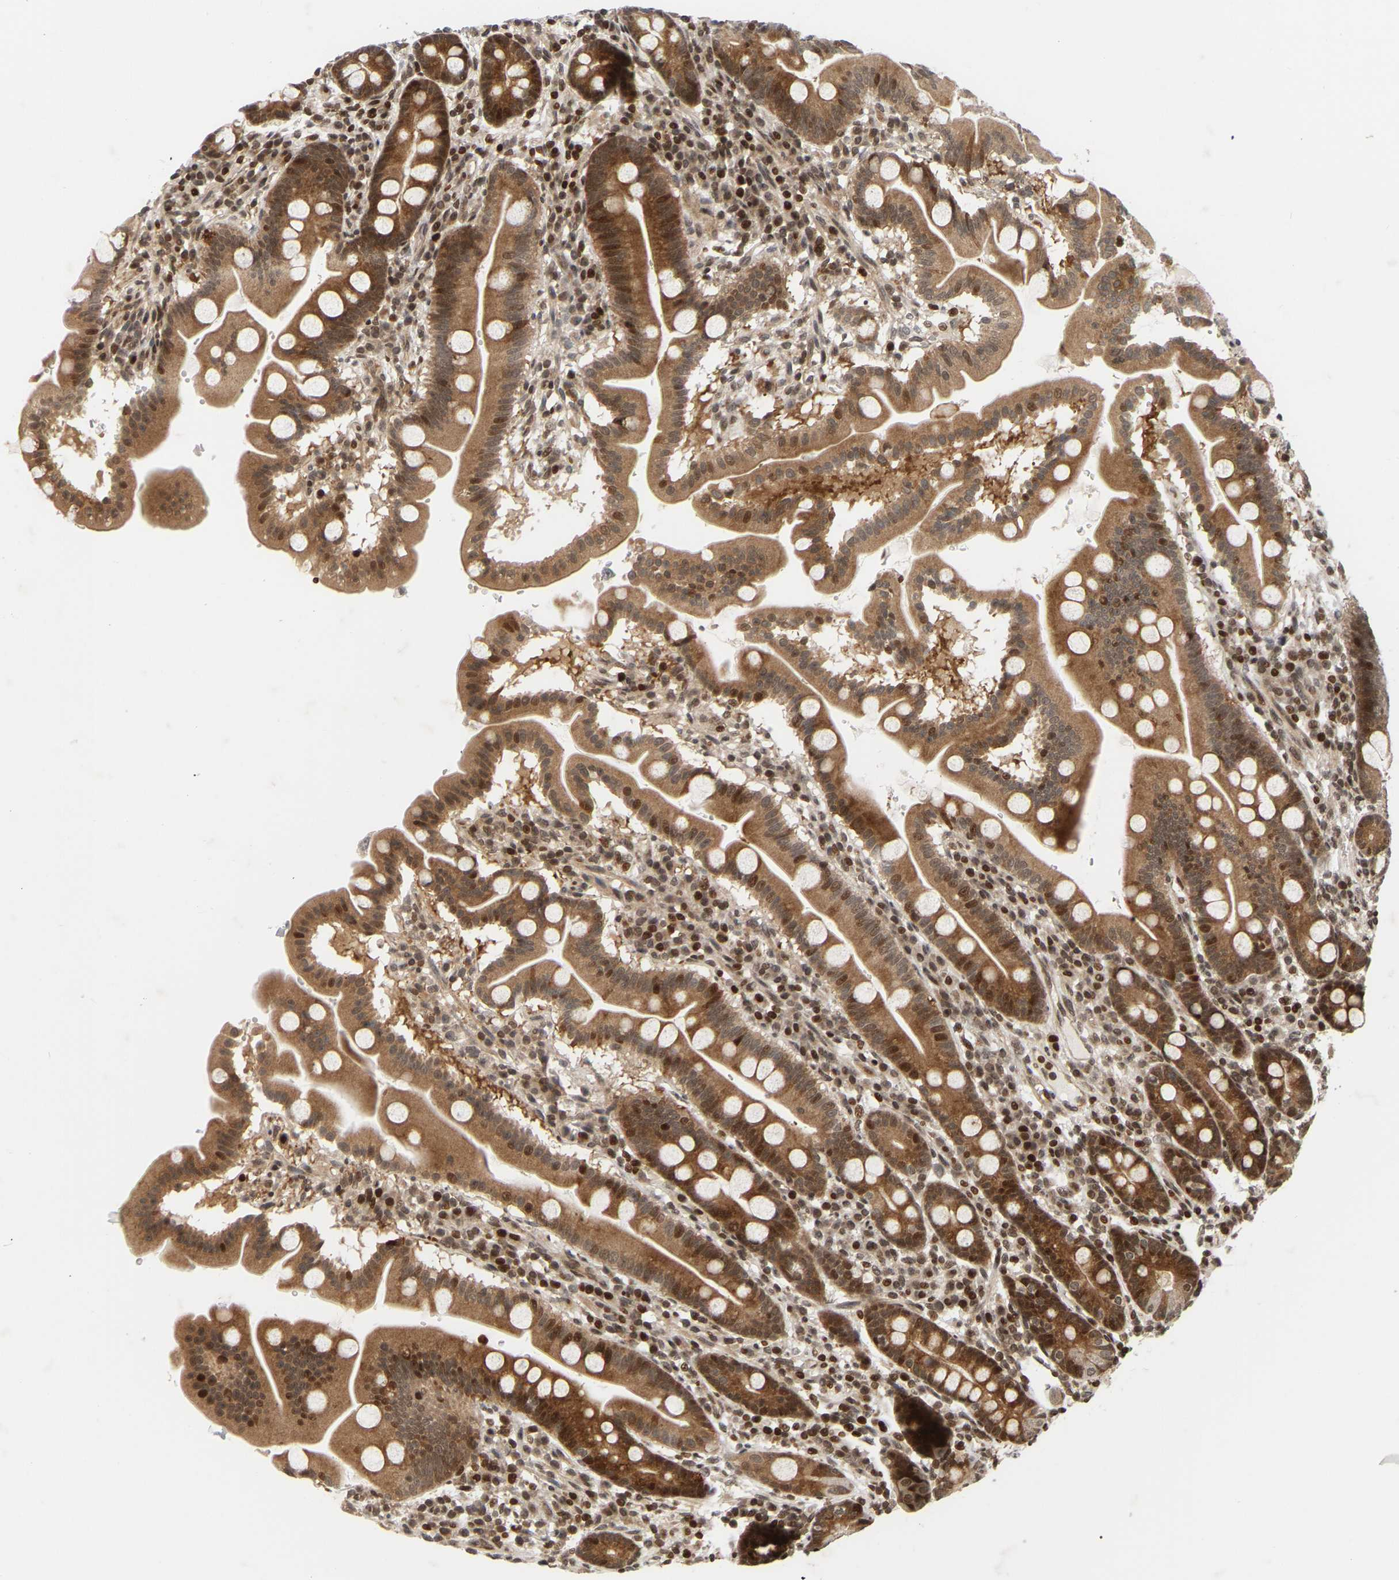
{"staining": {"intensity": "moderate", "quantity": ">75%", "location": "cytoplasmic/membranous,nuclear"}, "tissue": "duodenum", "cell_type": "Glandular cells", "image_type": "normal", "snomed": [{"axis": "morphology", "description": "Normal tissue, NOS"}, {"axis": "topography", "description": "Duodenum"}], "caption": "Duodenum was stained to show a protein in brown. There is medium levels of moderate cytoplasmic/membranous,nuclear positivity in about >75% of glandular cells. (DAB (3,3'-diaminobenzidine) IHC, brown staining for protein, blue staining for nuclei).", "gene": "NFE2L2", "patient": {"sex": "male", "age": 50}}